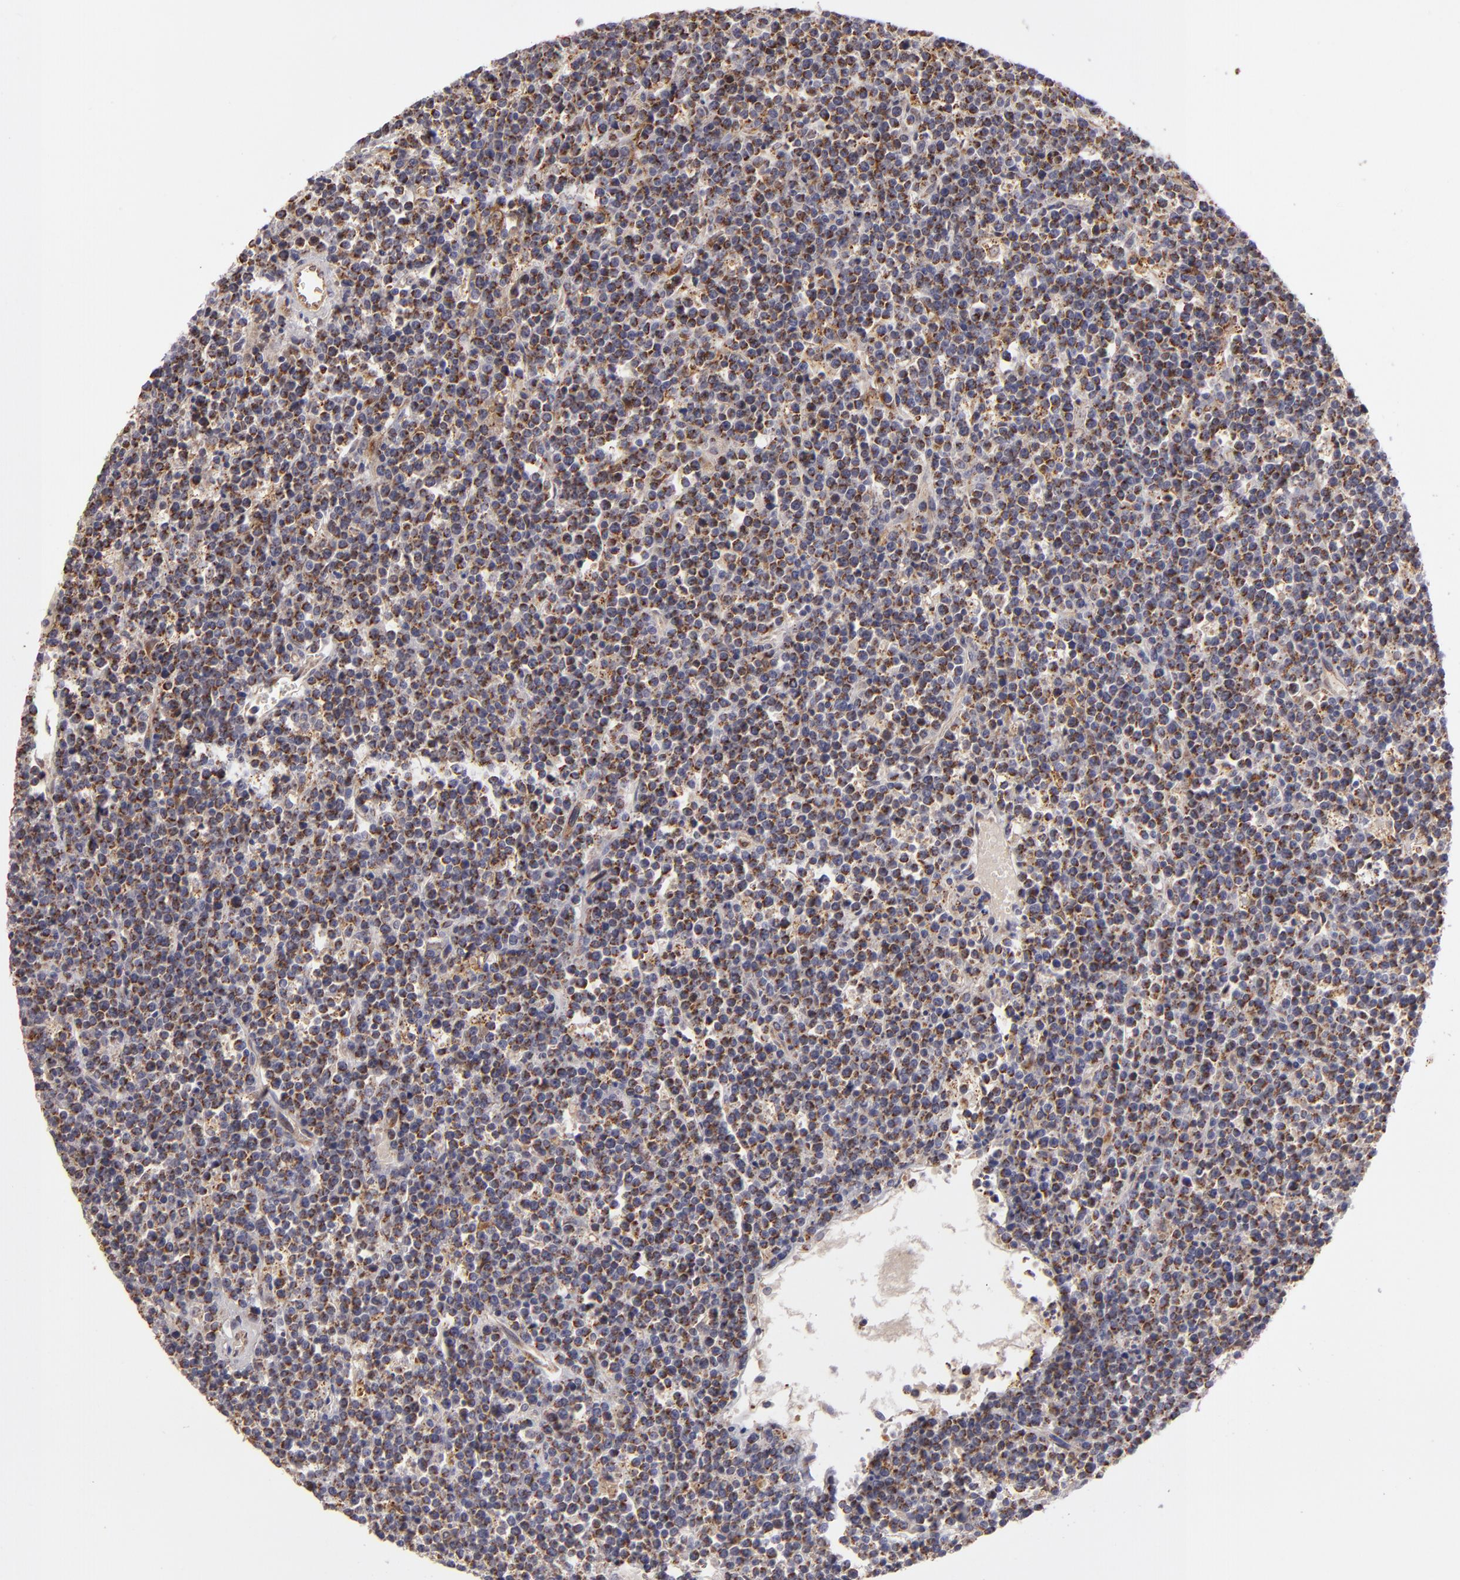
{"staining": {"intensity": "moderate", "quantity": "25%-75%", "location": "cytoplasmic/membranous"}, "tissue": "lymphoma", "cell_type": "Tumor cells", "image_type": "cancer", "snomed": [{"axis": "morphology", "description": "Malignant lymphoma, non-Hodgkin's type, High grade"}, {"axis": "topography", "description": "Ovary"}], "caption": "This photomicrograph exhibits IHC staining of malignant lymphoma, non-Hodgkin's type (high-grade), with medium moderate cytoplasmic/membranous staining in about 25%-75% of tumor cells.", "gene": "SH2D4A", "patient": {"sex": "female", "age": 56}}